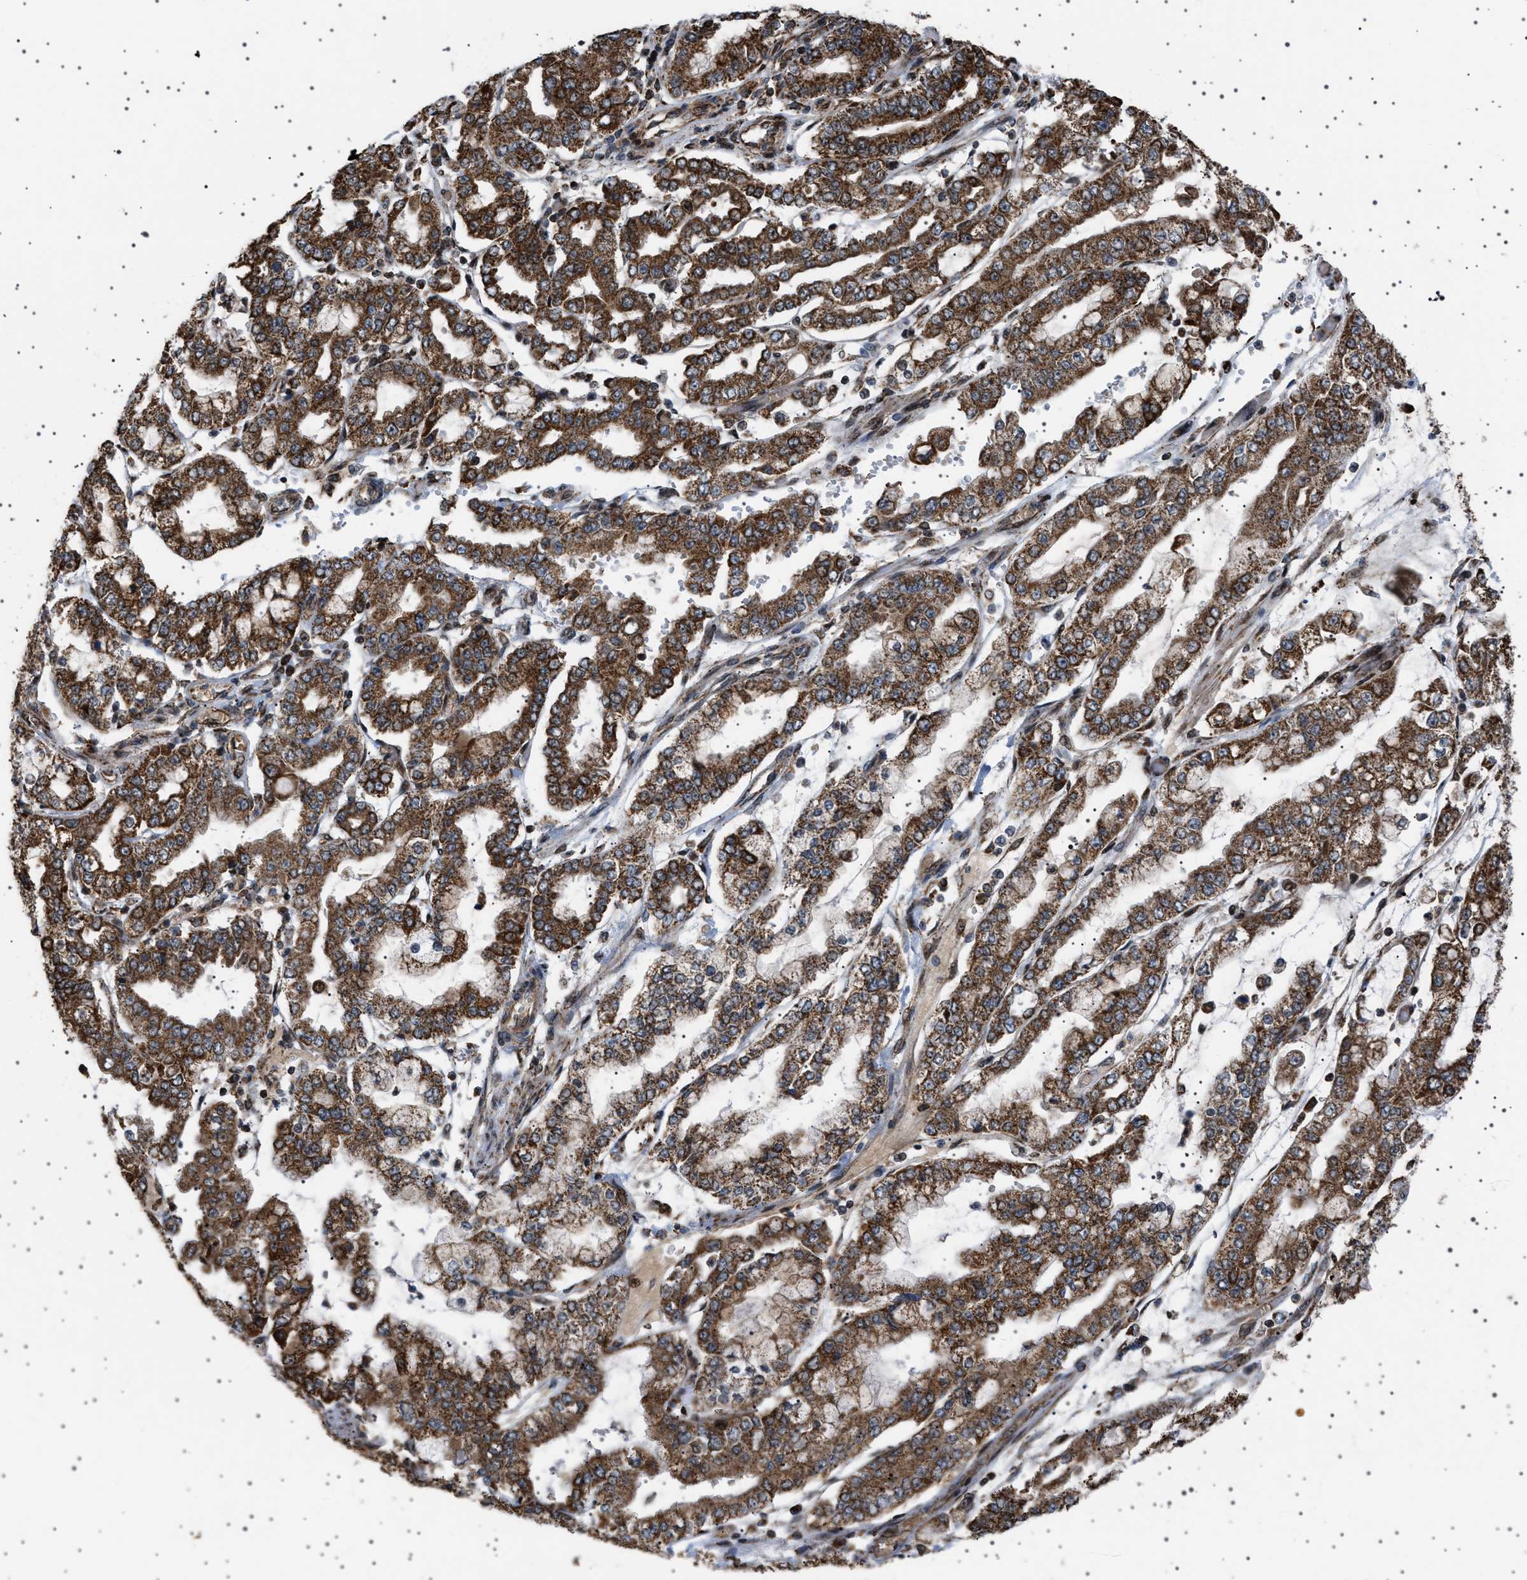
{"staining": {"intensity": "strong", "quantity": ">75%", "location": "cytoplasmic/membranous"}, "tissue": "stomach cancer", "cell_type": "Tumor cells", "image_type": "cancer", "snomed": [{"axis": "morphology", "description": "Adenocarcinoma, NOS"}, {"axis": "topography", "description": "Stomach"}], "caption": "An image showing strong cytoplasmic/membranous staining in approximately >75% of tumor cells in stomach cancer (adenocarcinoma), as visualized by brown immunohistochemical staining.", "gene": "MELK", "patient": {"sex": "male", "age": 76}}